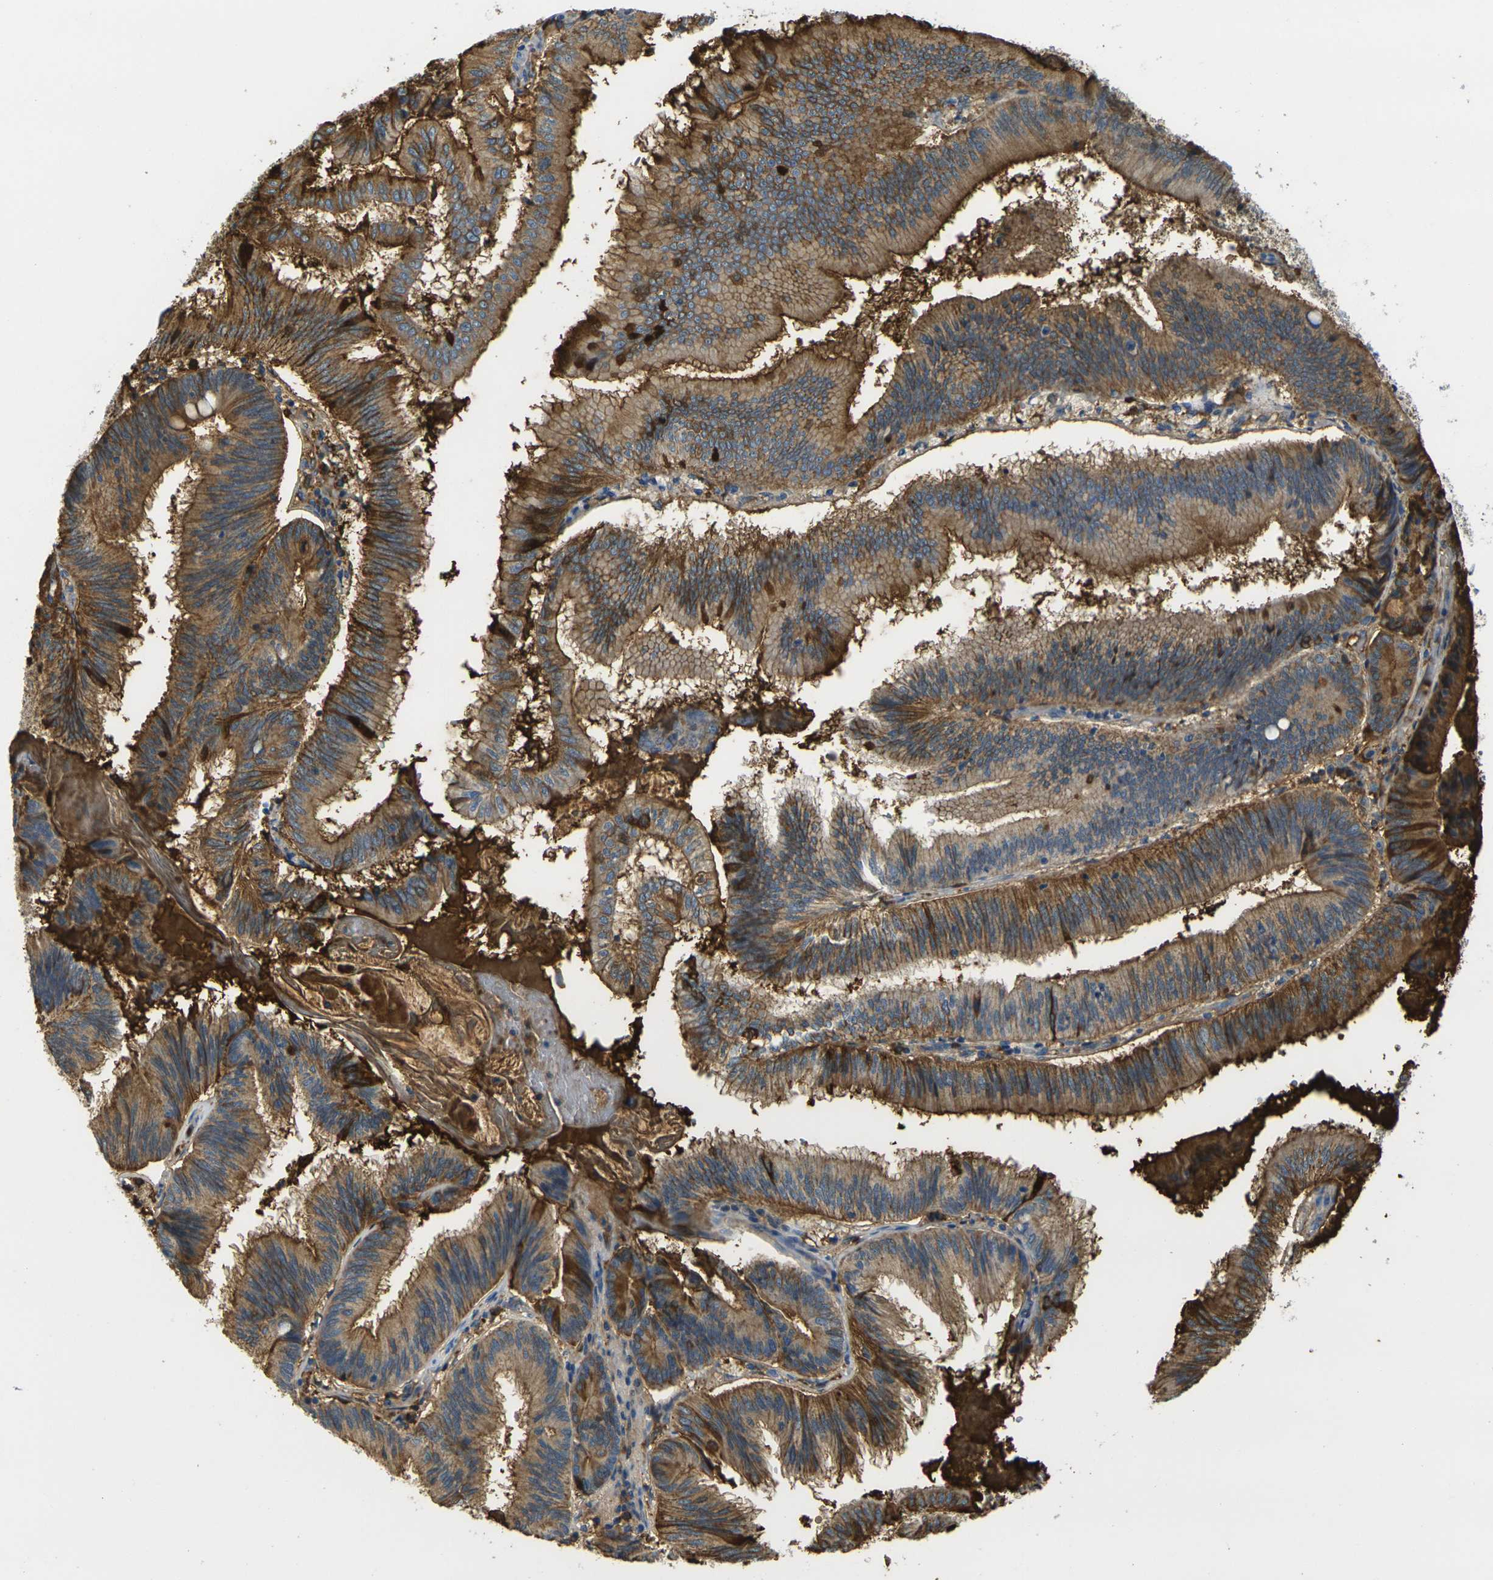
{"staining": {"intensity": "strong", "quantity": ">75%", "location": "cytoplasmic/membranous"}, "tissue": "pancreatic cancer", "cell_type": "Tumor cells", "image_type": "cancer", "snomed": [{"axis": "morphology", "description": "Adenocarcinoma, NOS"}, {"axis": "topography", "description": "Pancreas"}], "caption": "This image exhibits pancreatic cancer stained with IHC to label a protein in brown. The cytoplasmic/membranous of tumor cells show strong positivity for the protein. Nuclei are counter-stained blue.", "gene": "PLCD1", "patient": {"sex": "male", "age": 82}}